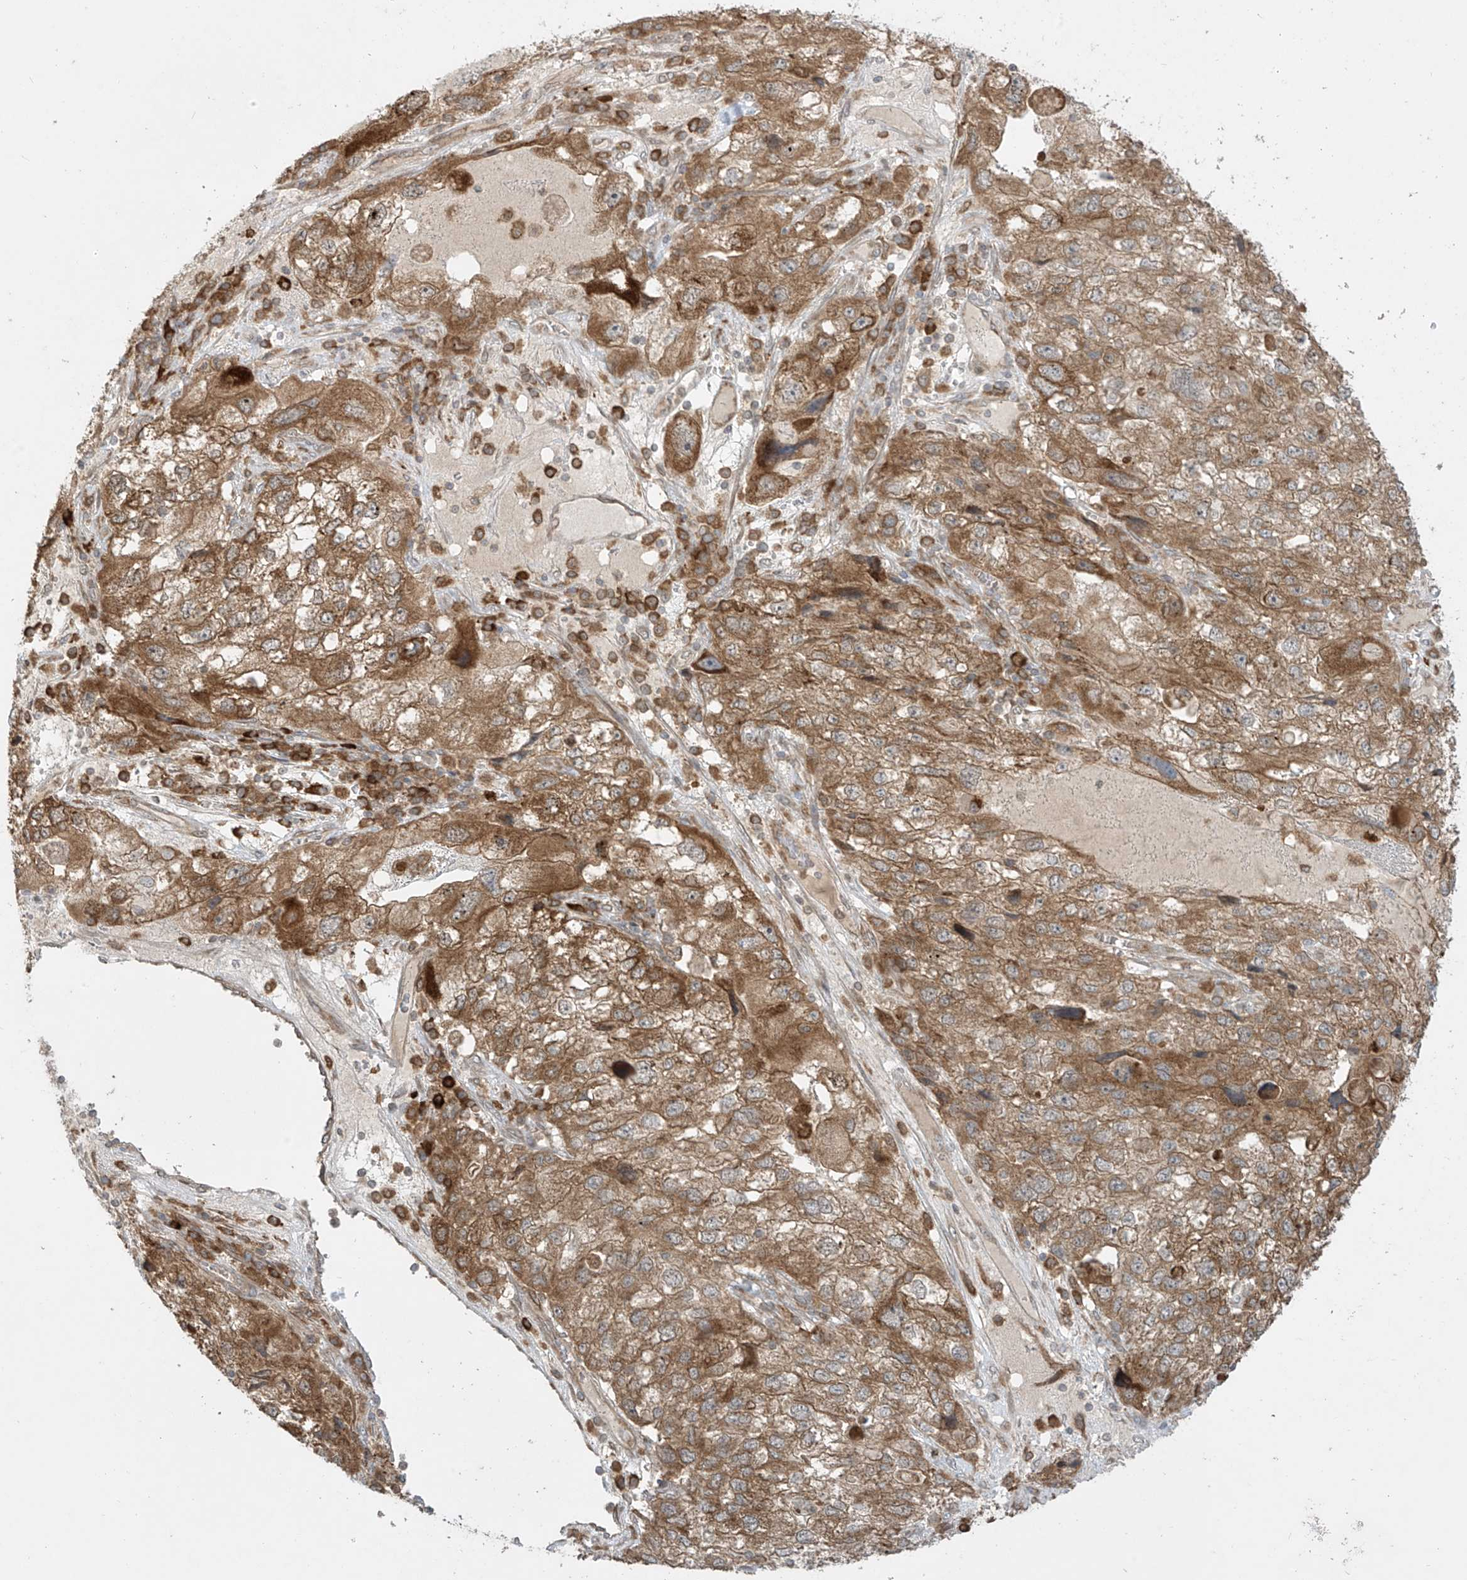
{"staining": {"intensity": "moderate", "quantity": ">75%", "location": "cytoplasmic/membranous"}, "tissue": "endometrial cancer", "cell_type": "Tumor cells", "image_type": "cancer", "snomed": [{"axis": "morphology", "description": "Adenocarcinoma, NOS"}, {"axis": "topography", "description": "Endometrium"}], "caption": "A medium amount of moderate cytoplasmic/membranous positivity is present in about >75% of tumor cells in endometrial adenocarcinoma tissue.", "gene": "PPAT", "patient": {"sex": "female", "age": 49}}